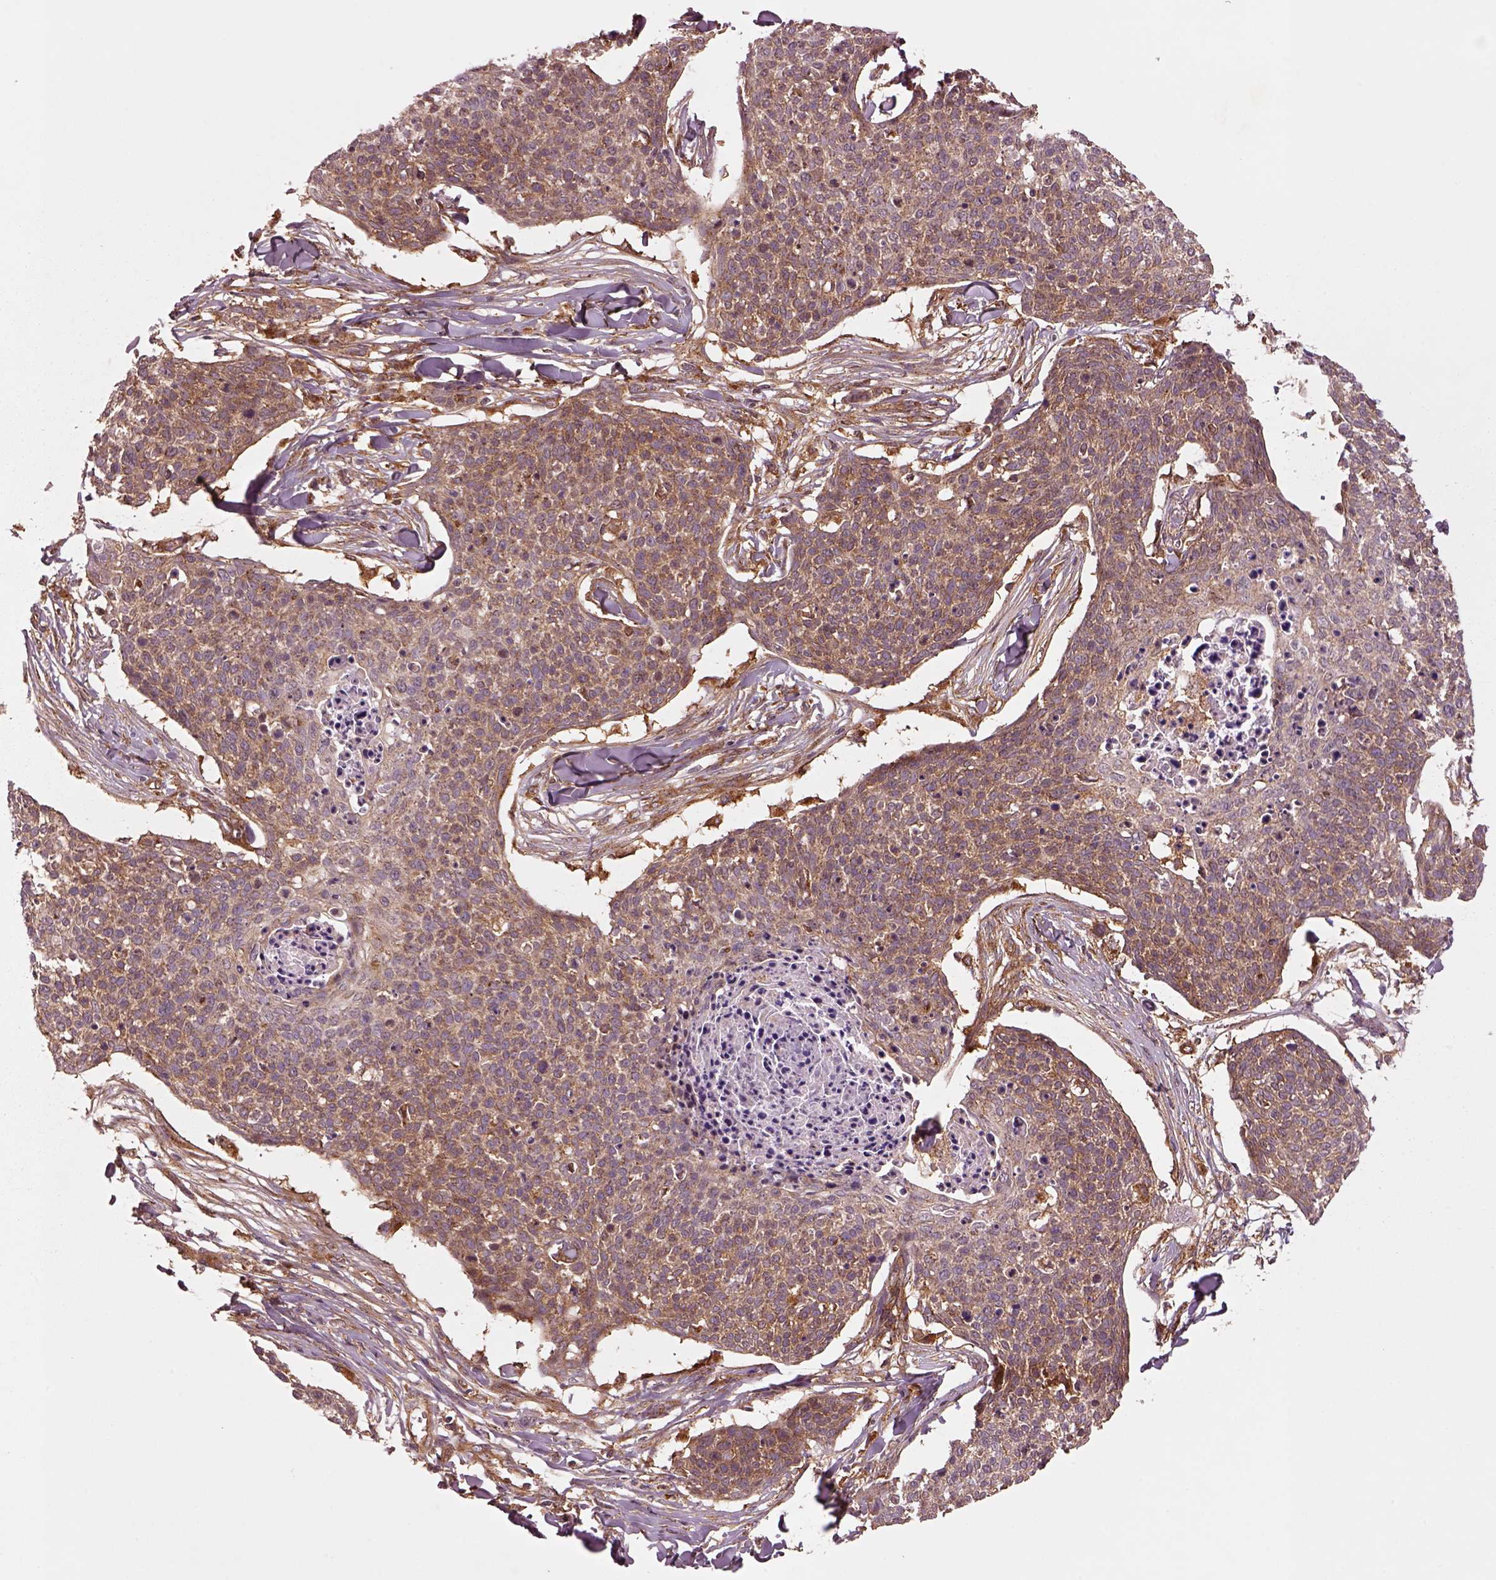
{"staining": {"intensity": "moderate", "quantity": "<25%", "location": "cytoplasmic/membranous"}, "tissue": "skin cancer", "cell_type": "Tumor cells", "image_type": "cancer", "snomed": [{"axis": "morphology", "description": "Squamous cell carcinoma, NOS"}, {"axis": "topography", "description": "Skin"}, {"axis": "topography", "description": "Vulva"}], "caption": "Skin squamous cell carcinoma was stained to show a protein in brown. There is low levels of moderate cytoplasmic/membranous expression in about <25% of tumor cells.", "gene": "WASHC2A", "patient": {"sex": "female", "age": 75}}